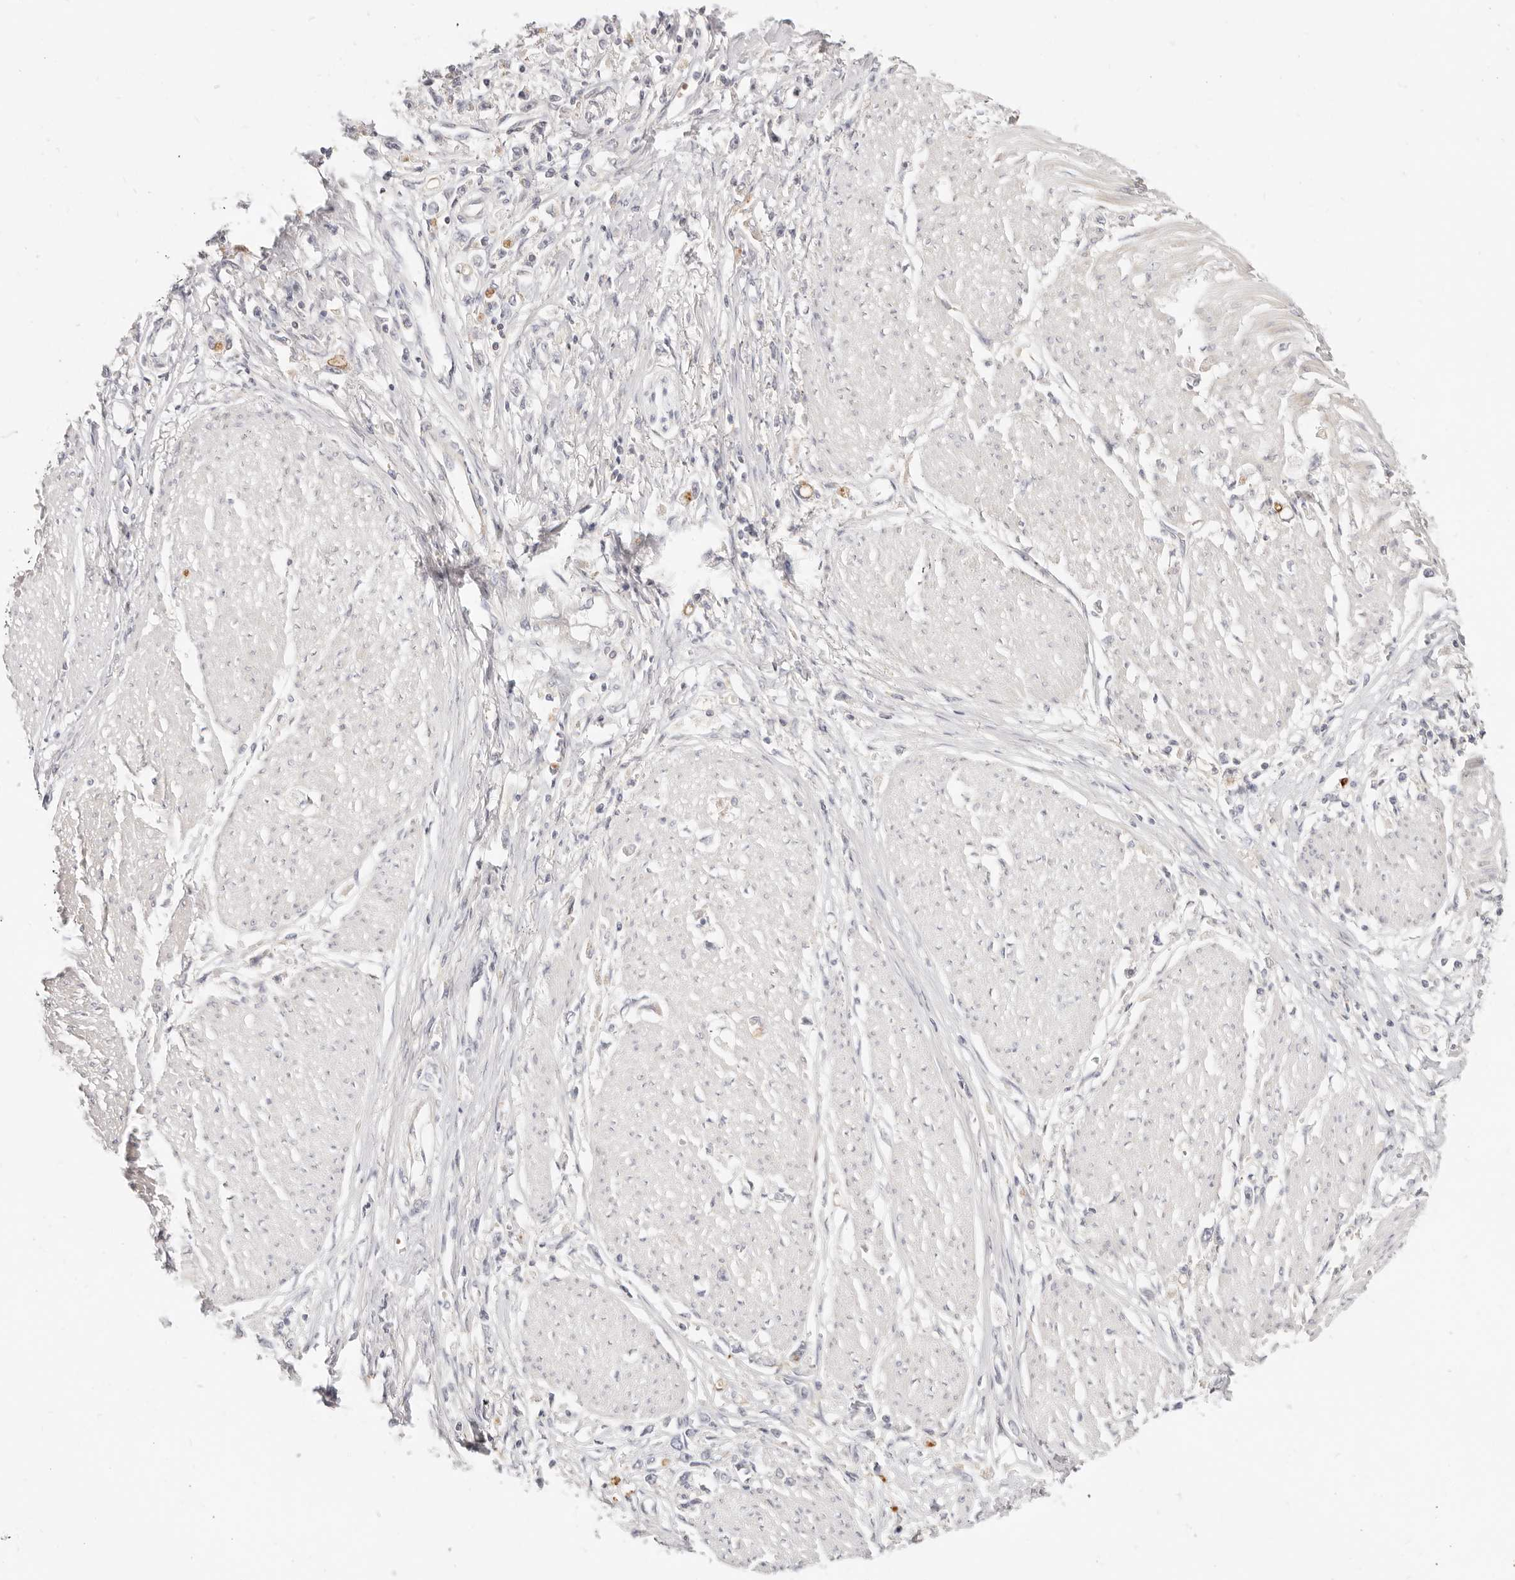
{"staining": {"intensity": "negative", "quantity": "none", "location": "none"}, "tissue": "stomach cancer", "cell_type": "Tumor cells", "image_type": "cancer", "snomed": [{"axis": "morphology", "description": "Adenocarcinoma, NOS"}, {"axis": "topography", "description": "Stomach"}], "caption": "The IHC histopathology image has no significant positivity in tumor cells of stomach adenocarcinoma tissue.", "gene": "LTB4R2", "patient": {"sex": "female", "age": 59}}